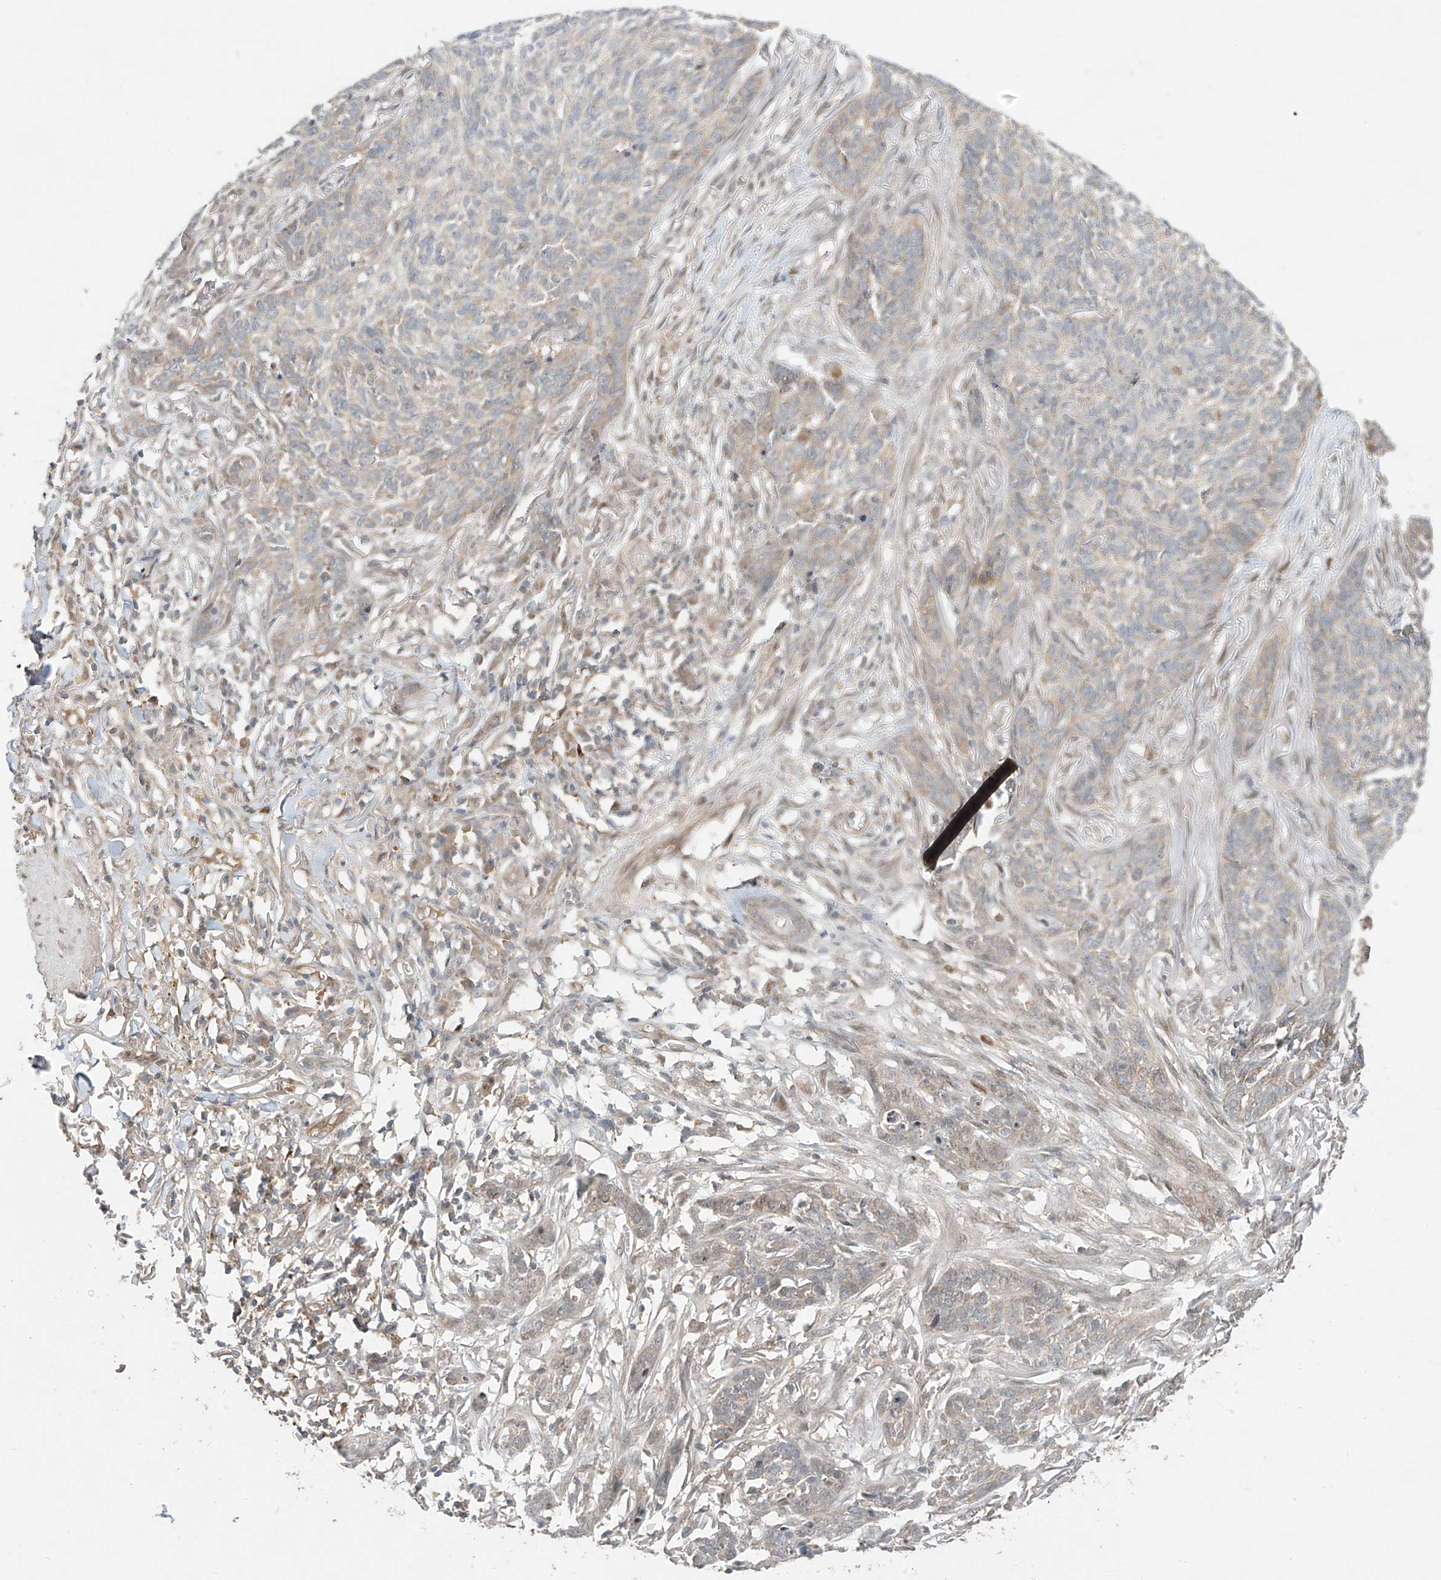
{"staining": {"intensity": "negative", "quantity": "none", "location": "none"}, "tissue": "skin cancer", "cell_type": "Tumor cells", "image_type": "cancer", "snomed": [{"axis": "morphology", "description": "Basal cell carcinoma"}, {"axis": "topography", "description": "Skin"}], "caption": "DAB immunohistochemical staining of basal cell carcinoma (skin) demonstrates no significant positivity in tumor cells.", "gene": "MRTFA", "patient": {"sex": "male", "age": 85}}